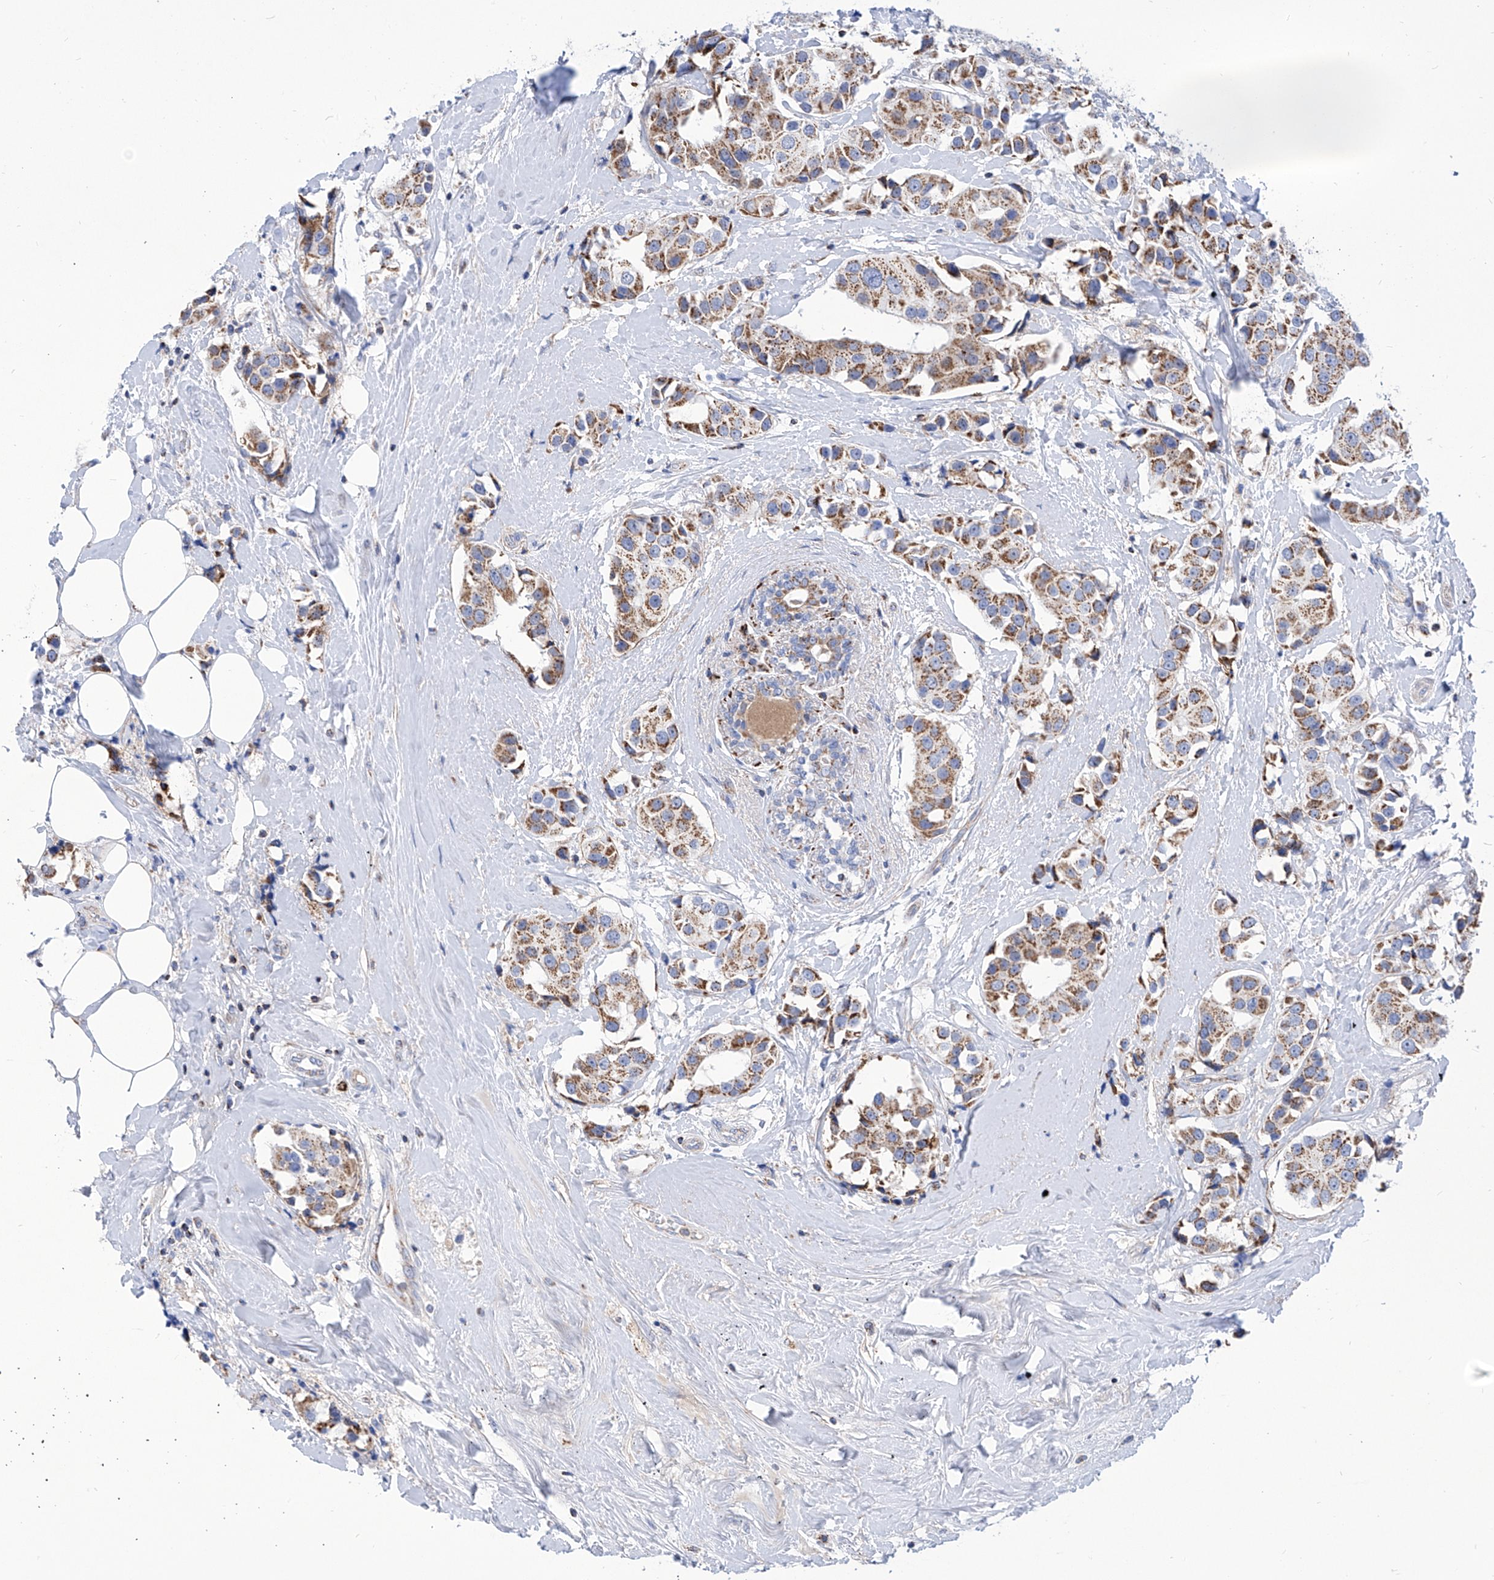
{"staining": {"intensity": "moderate", "quantity": ">75%", "location": "cytoplasmic/membranous"}, "tissue": "breast cancer", "cell_type": "Tumor cells", "image_type": "cancer", "snomed": [{"axis": "morphology", "description": "Normal tissue, NOS"}, {"axis": "morphology", "description": "Duct carcinoma"}, {"axis": "topography", "description": "Breast"}], "caption": "The immunohistochemical stain highlights moderate cytoplasmic/membranous staining in tumor cells of breast cancer tissue. (DAB = brown stain, brightfield microscopy at high magnification).", "gene": "SRBD1", "patient": {"sex": "female", "age": 39}}